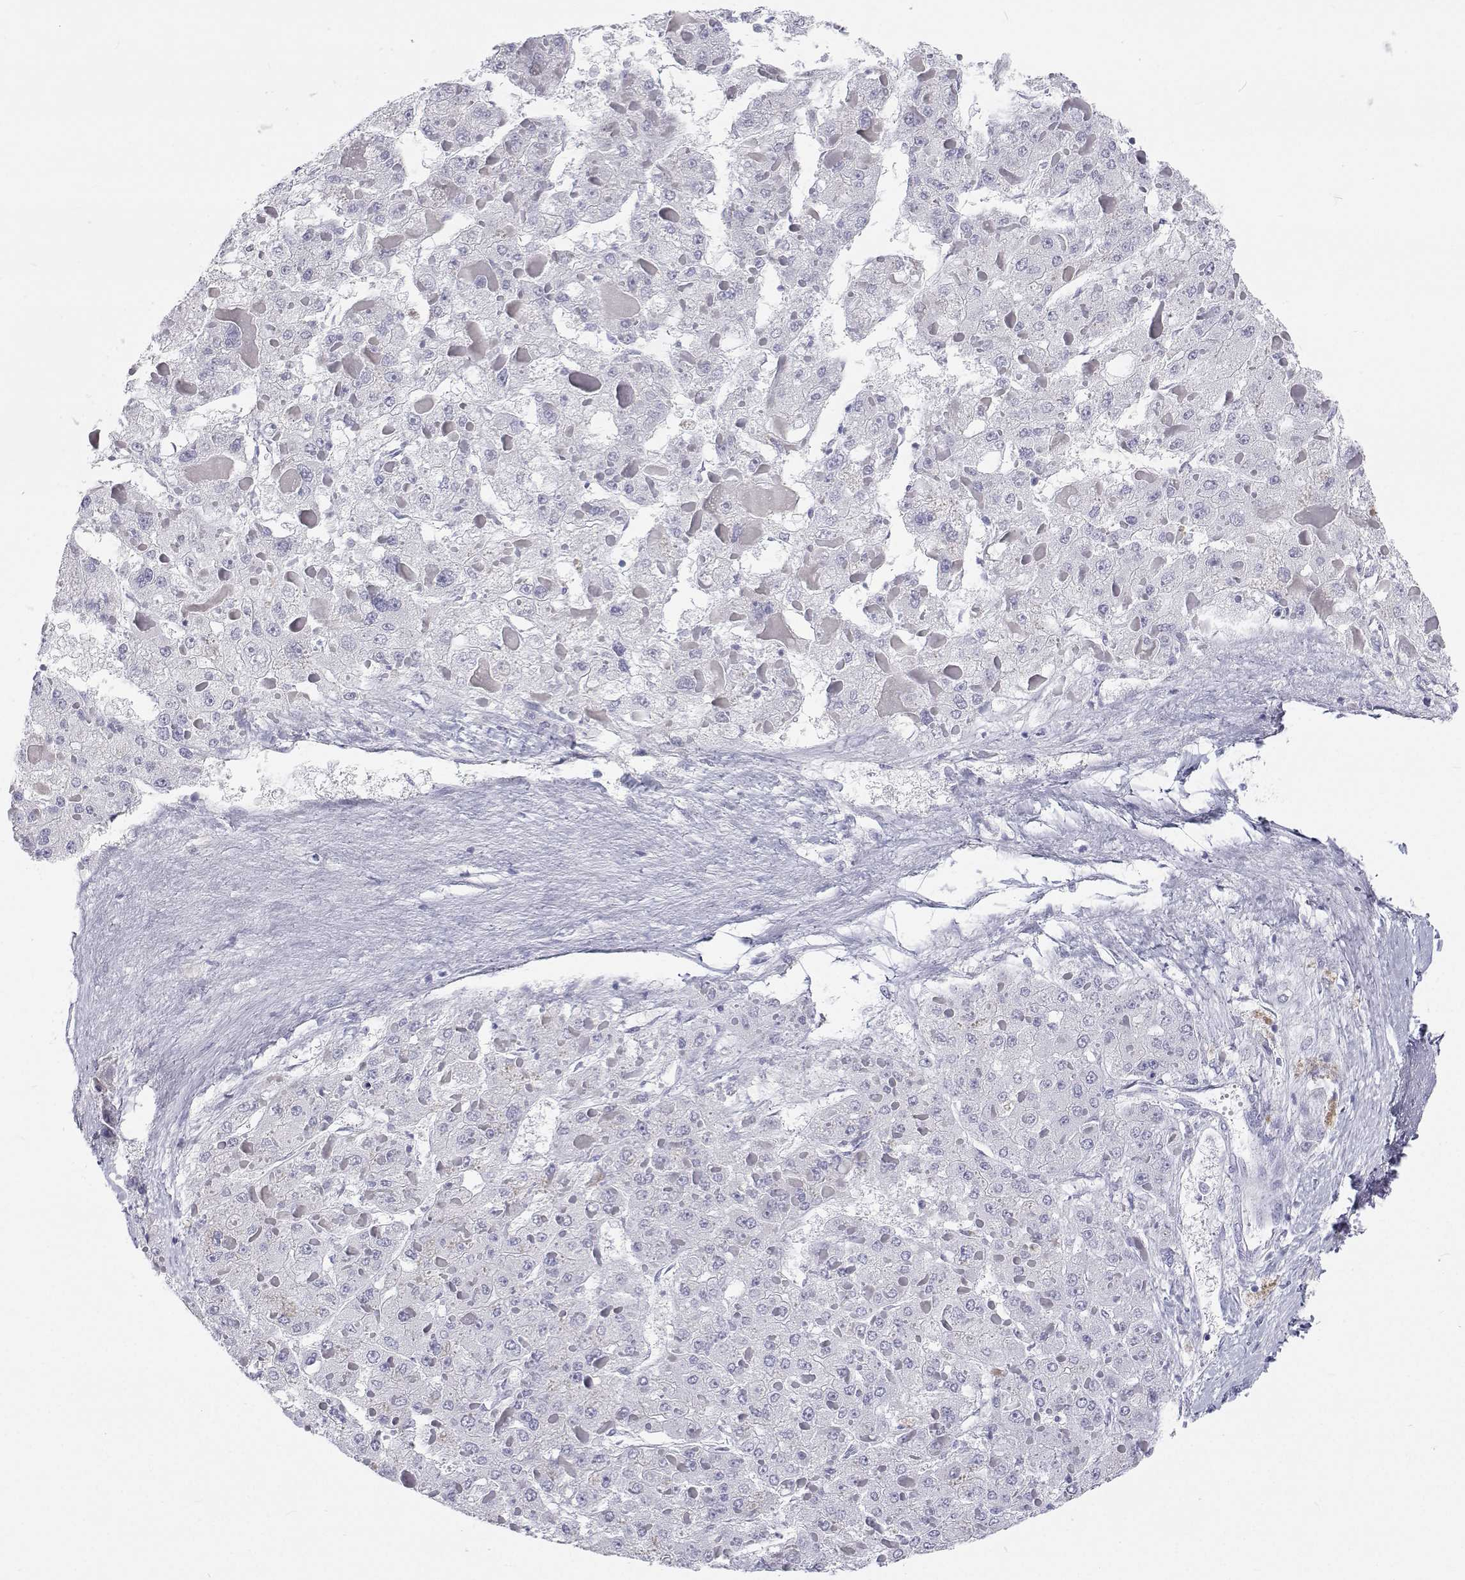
{"staining": {"intensity": "negative", "quantity": "none", "location": "none"}, "tissue": "liver cancer", "cell_type": "Tumor cells", "image_type": "cancer", "snomed": [{"axis": "morphology", "description": "Carcinoma, Hepatocellular, NOS"}, {"axis": "topography", "description": "Liver"}], "caption": "Hepatocellular carcinoma (liver) was stained to show a protein in brown. There is no significant expression in tumor cells. The staining is performed using DAB (3,3'-diaminobenzidine) brown chromogen with nuclei counter-stained in using hematoxylin.", "gene": "TTN", "patient": {"sex": "female", "age": 73}}